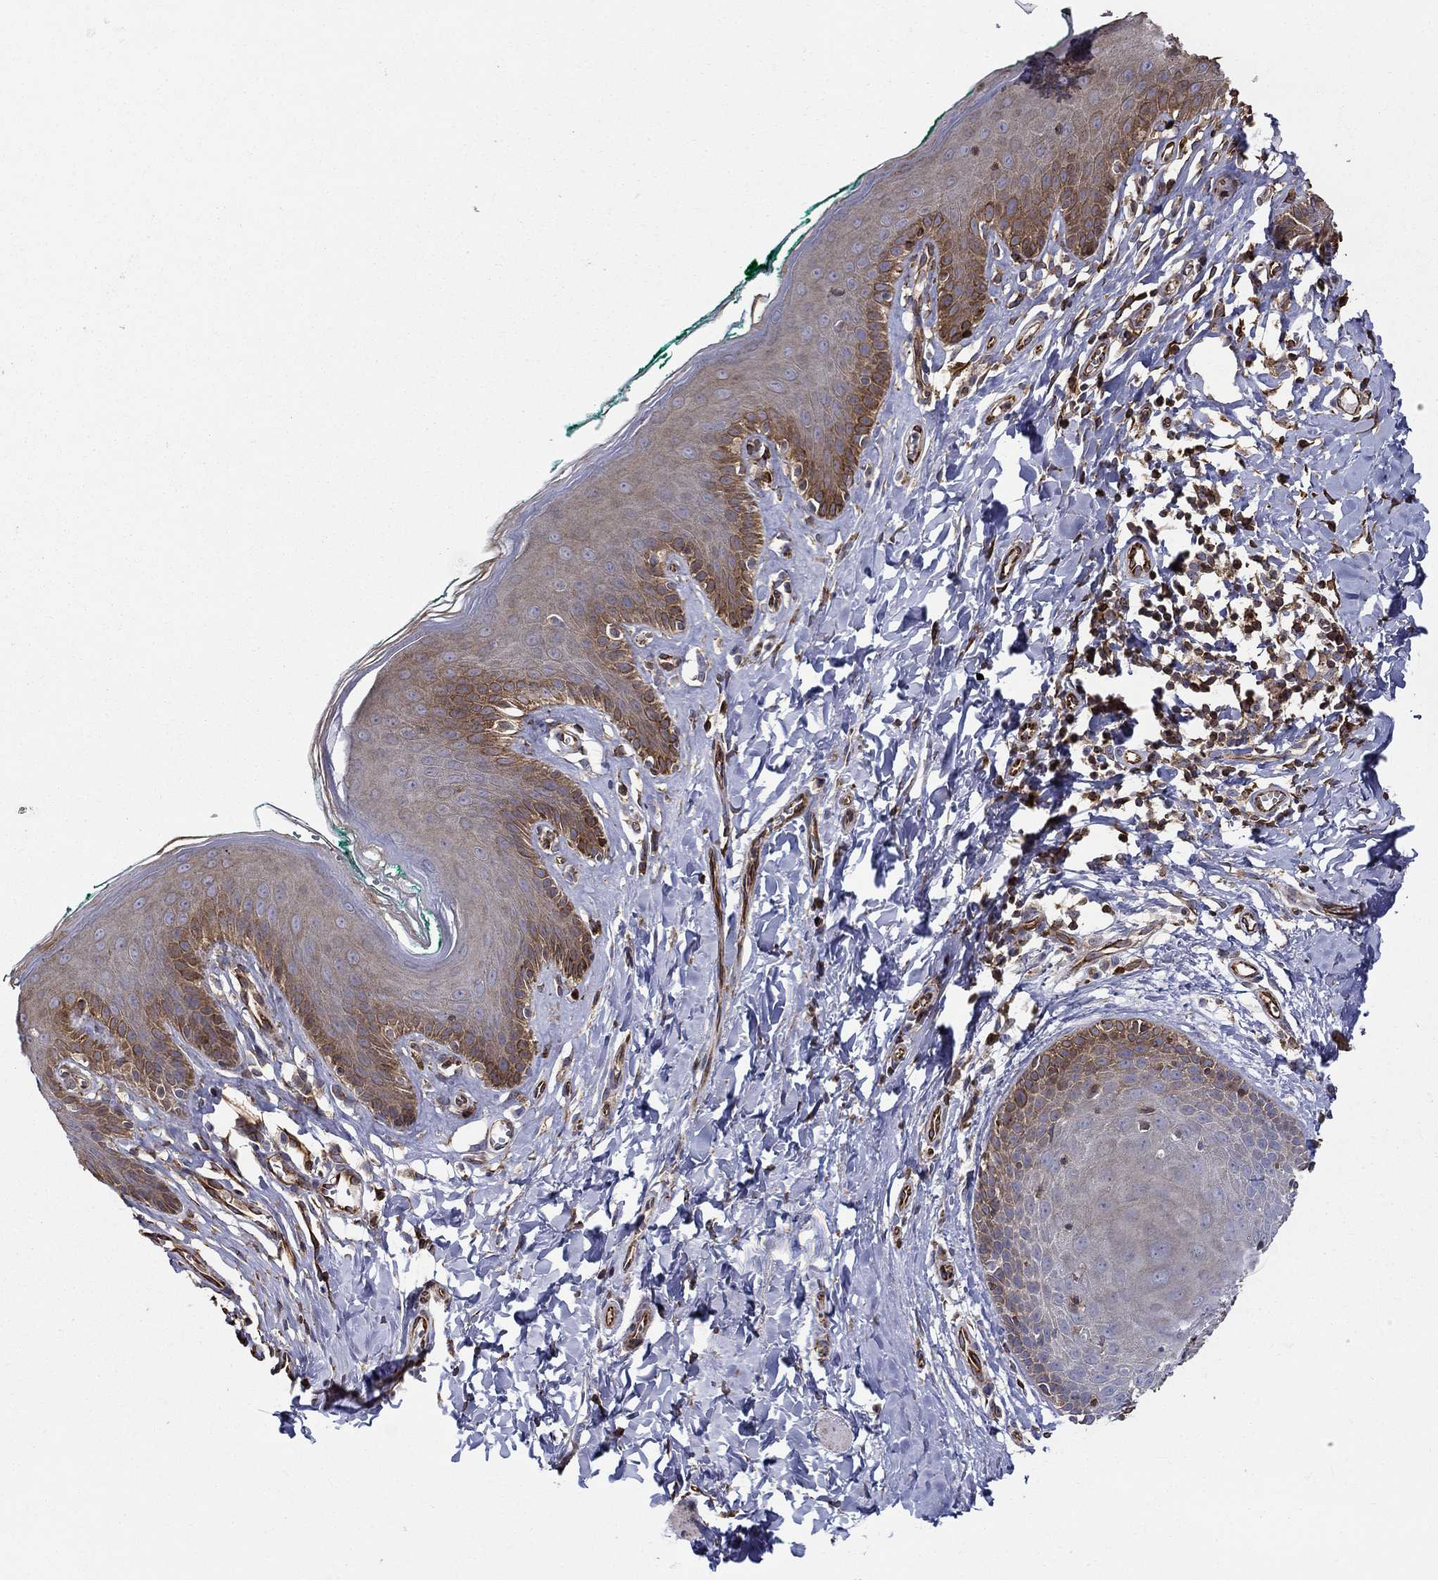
{"staining": {"intensity": "moderate", "quantity": "25%-75%", "location": "cytoplasmic/membranous"}, "tissue": "skin", "cell_type": "Epidermal cells", "image_type": "normal", "snomed": [{"axis": "morphology", "description": "Normal tissue, NOS"}, {"axis": "topography", "description": "Vulva"}], "caption": "Immunohistochemistry (IHC) micrograph of benign skin: skin stained using immunohistochemistry demonstrates medium levels of moderate protein expression localized specifically in the cytoplasmic/membranous of epidermal cells, appearing as a cytoplasmic/membranous brown color.", "gene": "NPHP1", "patient": {"sex": "female", "age": 66}}